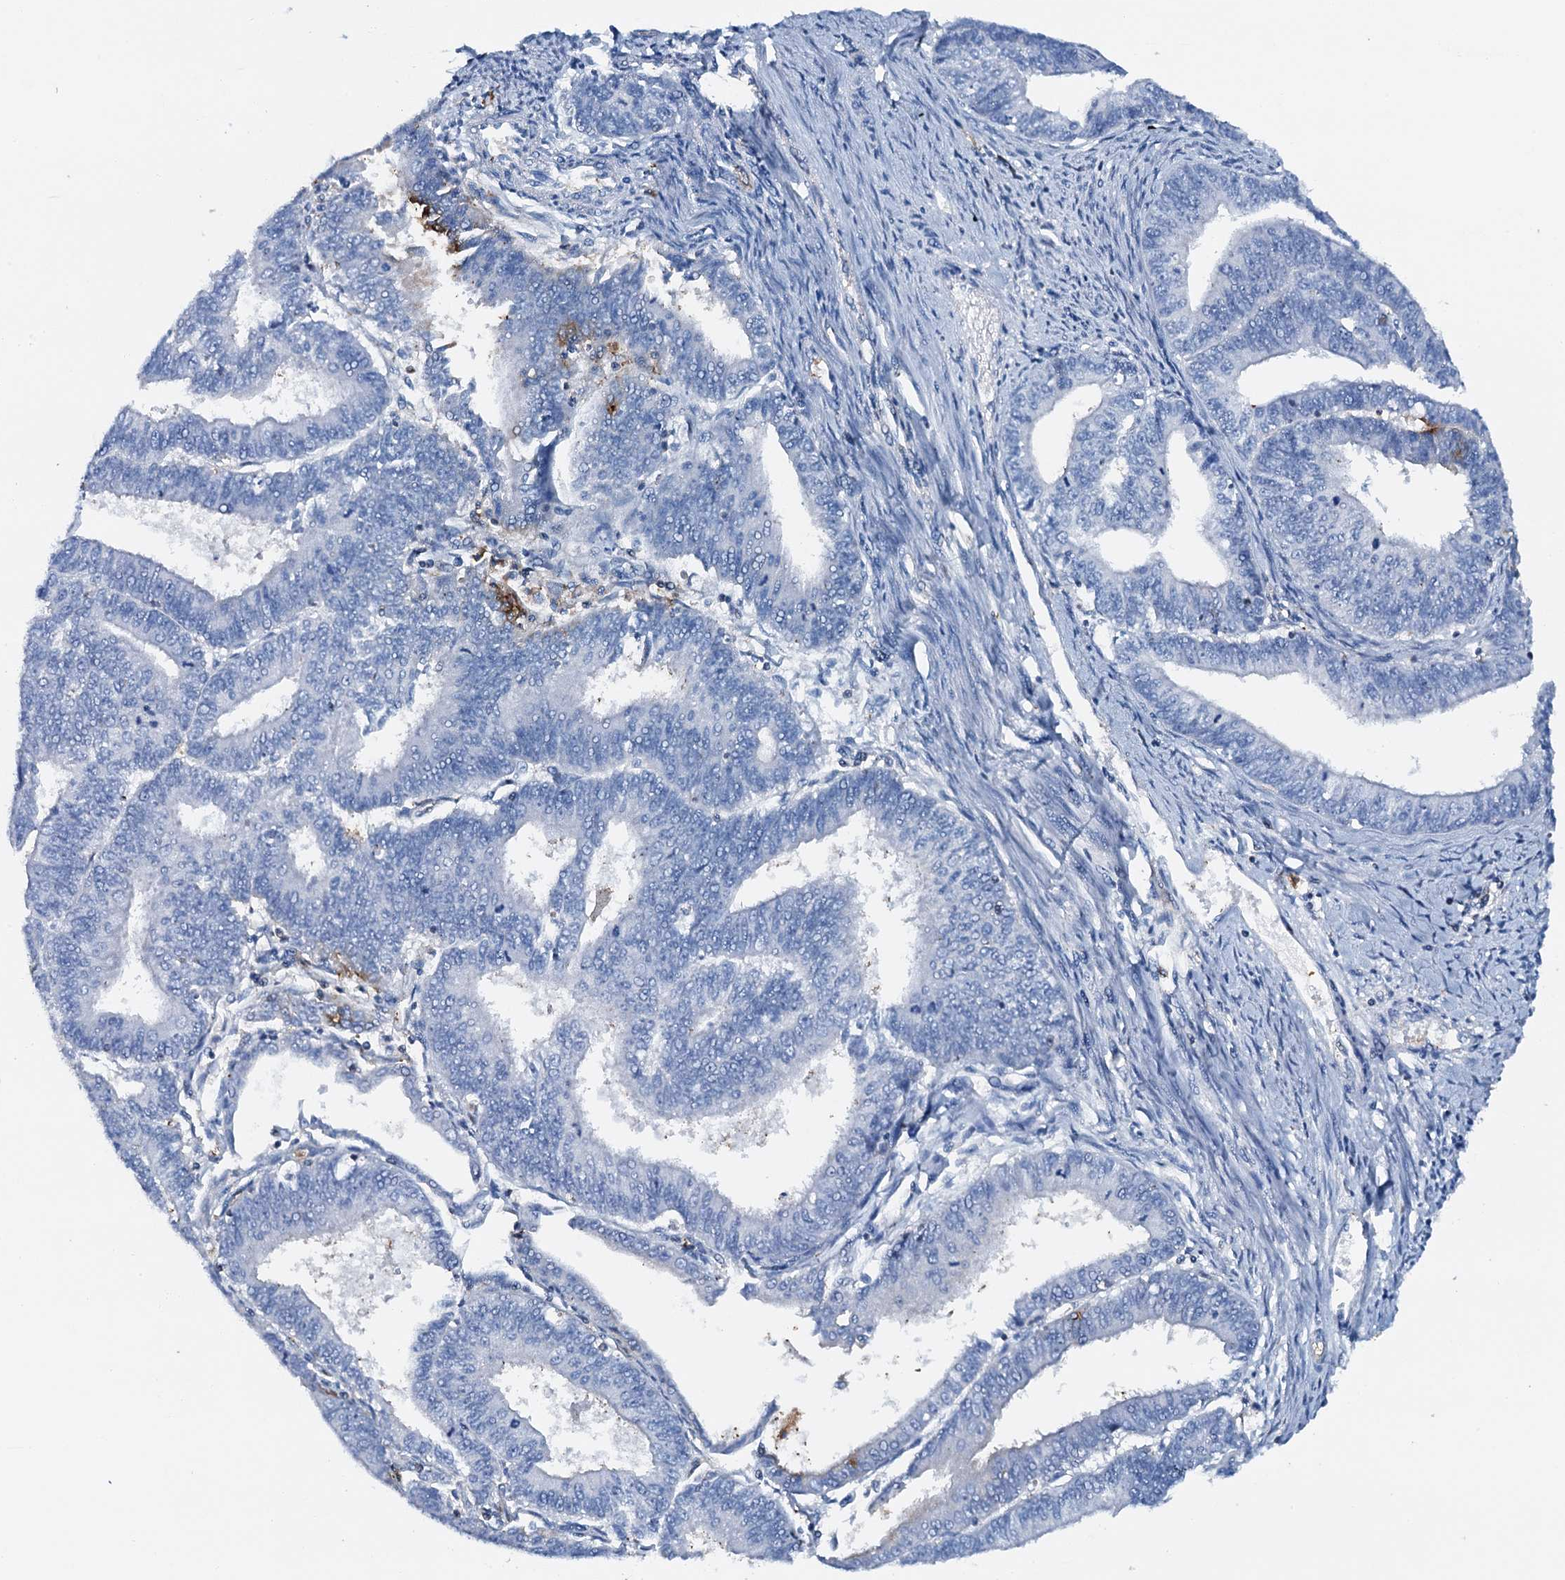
{"staining": {"intensity": "weak", "quantity": "25%-75%", "location": "cytoplasmic/membranous"}, "tissue": "endometrial cancer", "cell_type": "Tumor cells", "image_type": "cancer", "snomed": [{"axis": "morphology", "description": "Adenocarcinoma, NOS"}, {"axis": "topography", "description": "Endometrium"}], "caption": "Immunohistochemistry (IHC) of endometrial cancer reveals low levels of weak cytoplasmic/membranous positivity in approximately 25%-75% of tumor cells.", "gene": "MS4A4E", "patient": {"sex": "female", "age": 73}}